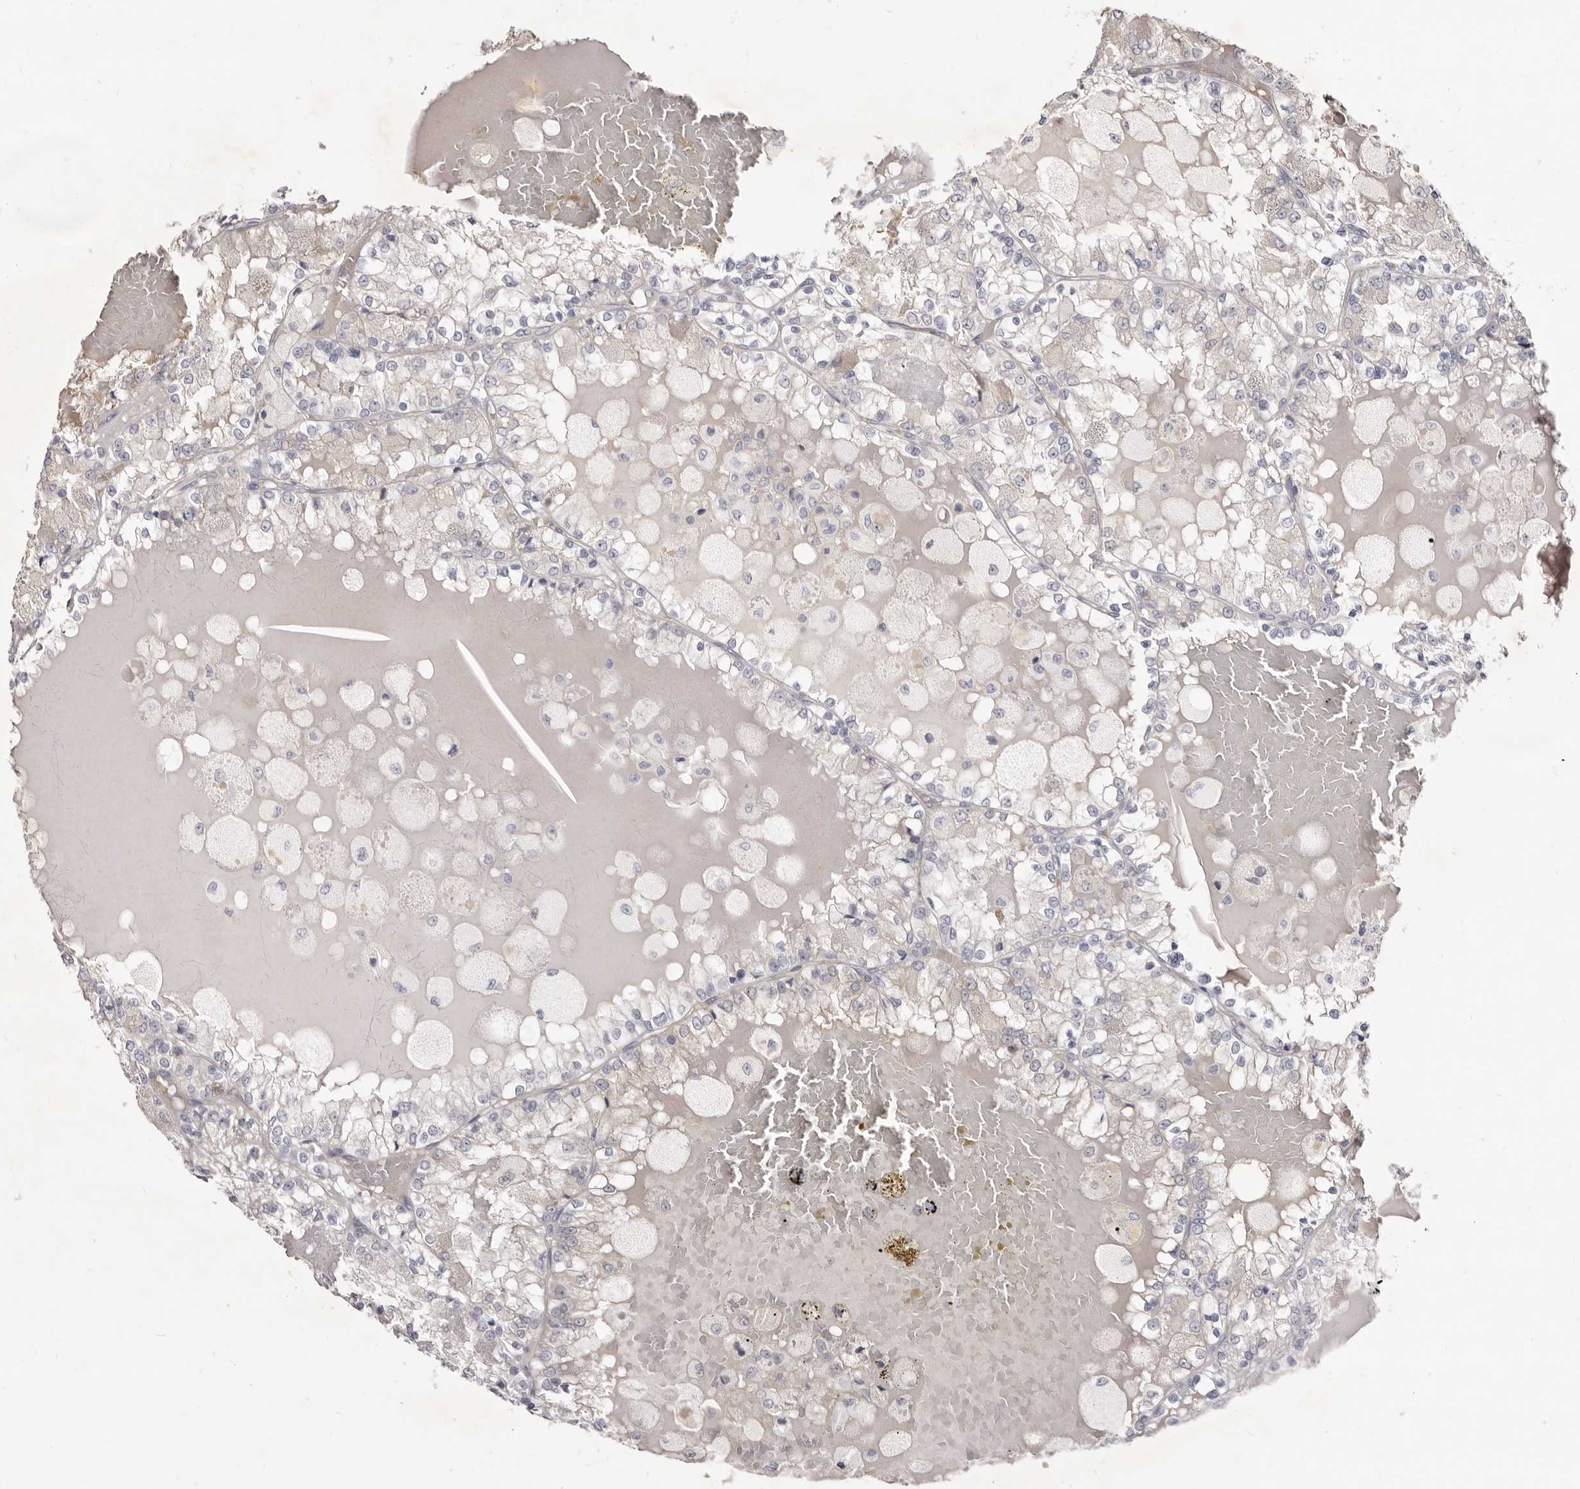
{"staining": {"intensity": "negative", "quantity": "none", "location": "none"}, "tissue": "renal cancer", "cell_type": "Tumor cells", "image_type": "cancer", "snomed": [{"axis": "morphology", "description": "Adenocarcinoma, NOS"}, {"axis": "topography", "description": "Kidney"}], "caption": "Immunohistochemistry image of neoplastic tissue: human renal cancer (adenocarcinoma) stained with DAB (3,3'-diaminobenzidine) displays no significant protein positivity in tumor cells.", "gene": "KIF2B", "patient": {"sex": "female", "age": 56}}